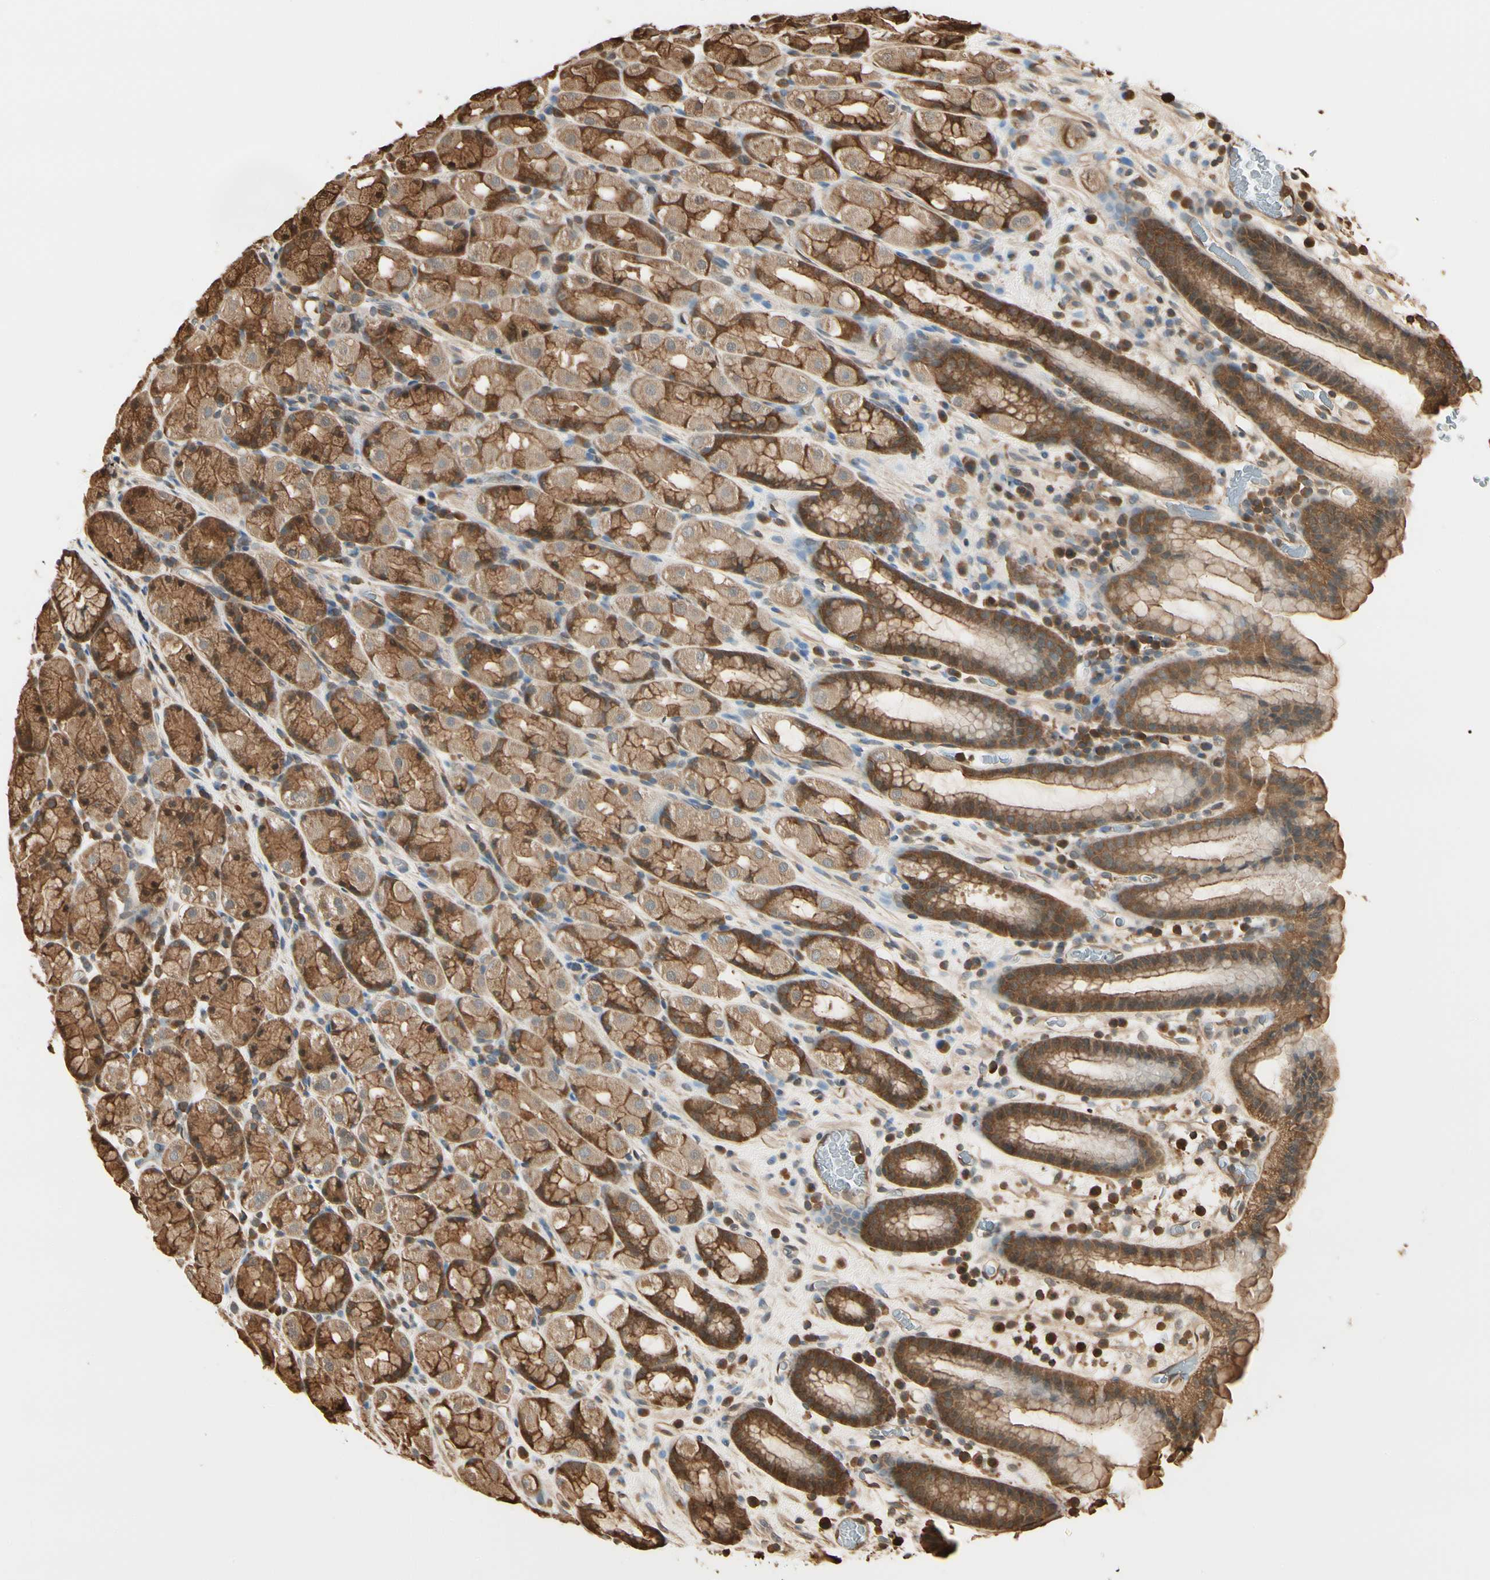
{"staining": {"intensity": "strong", "quantity": ">75%", "location": "cytoplasmic/membranous,nuclear"}, "tissue": "stomach", "cell_type": "Glandular cells", "image_type": "normal", "snomed": [{"axis": "morphology", "description": "Normal tissue, NOS"}, {"axis": "topography", "description": "Stomach, upper"}], "caption": "This micrograph demonstrates IHC staining of normal human stomach, with high strong cytoplasmic/membranous,nuclear expression in about >75% of glandular cells.", "gene": "YWHAE", "patient": {"sex": "male", "age": 68}}